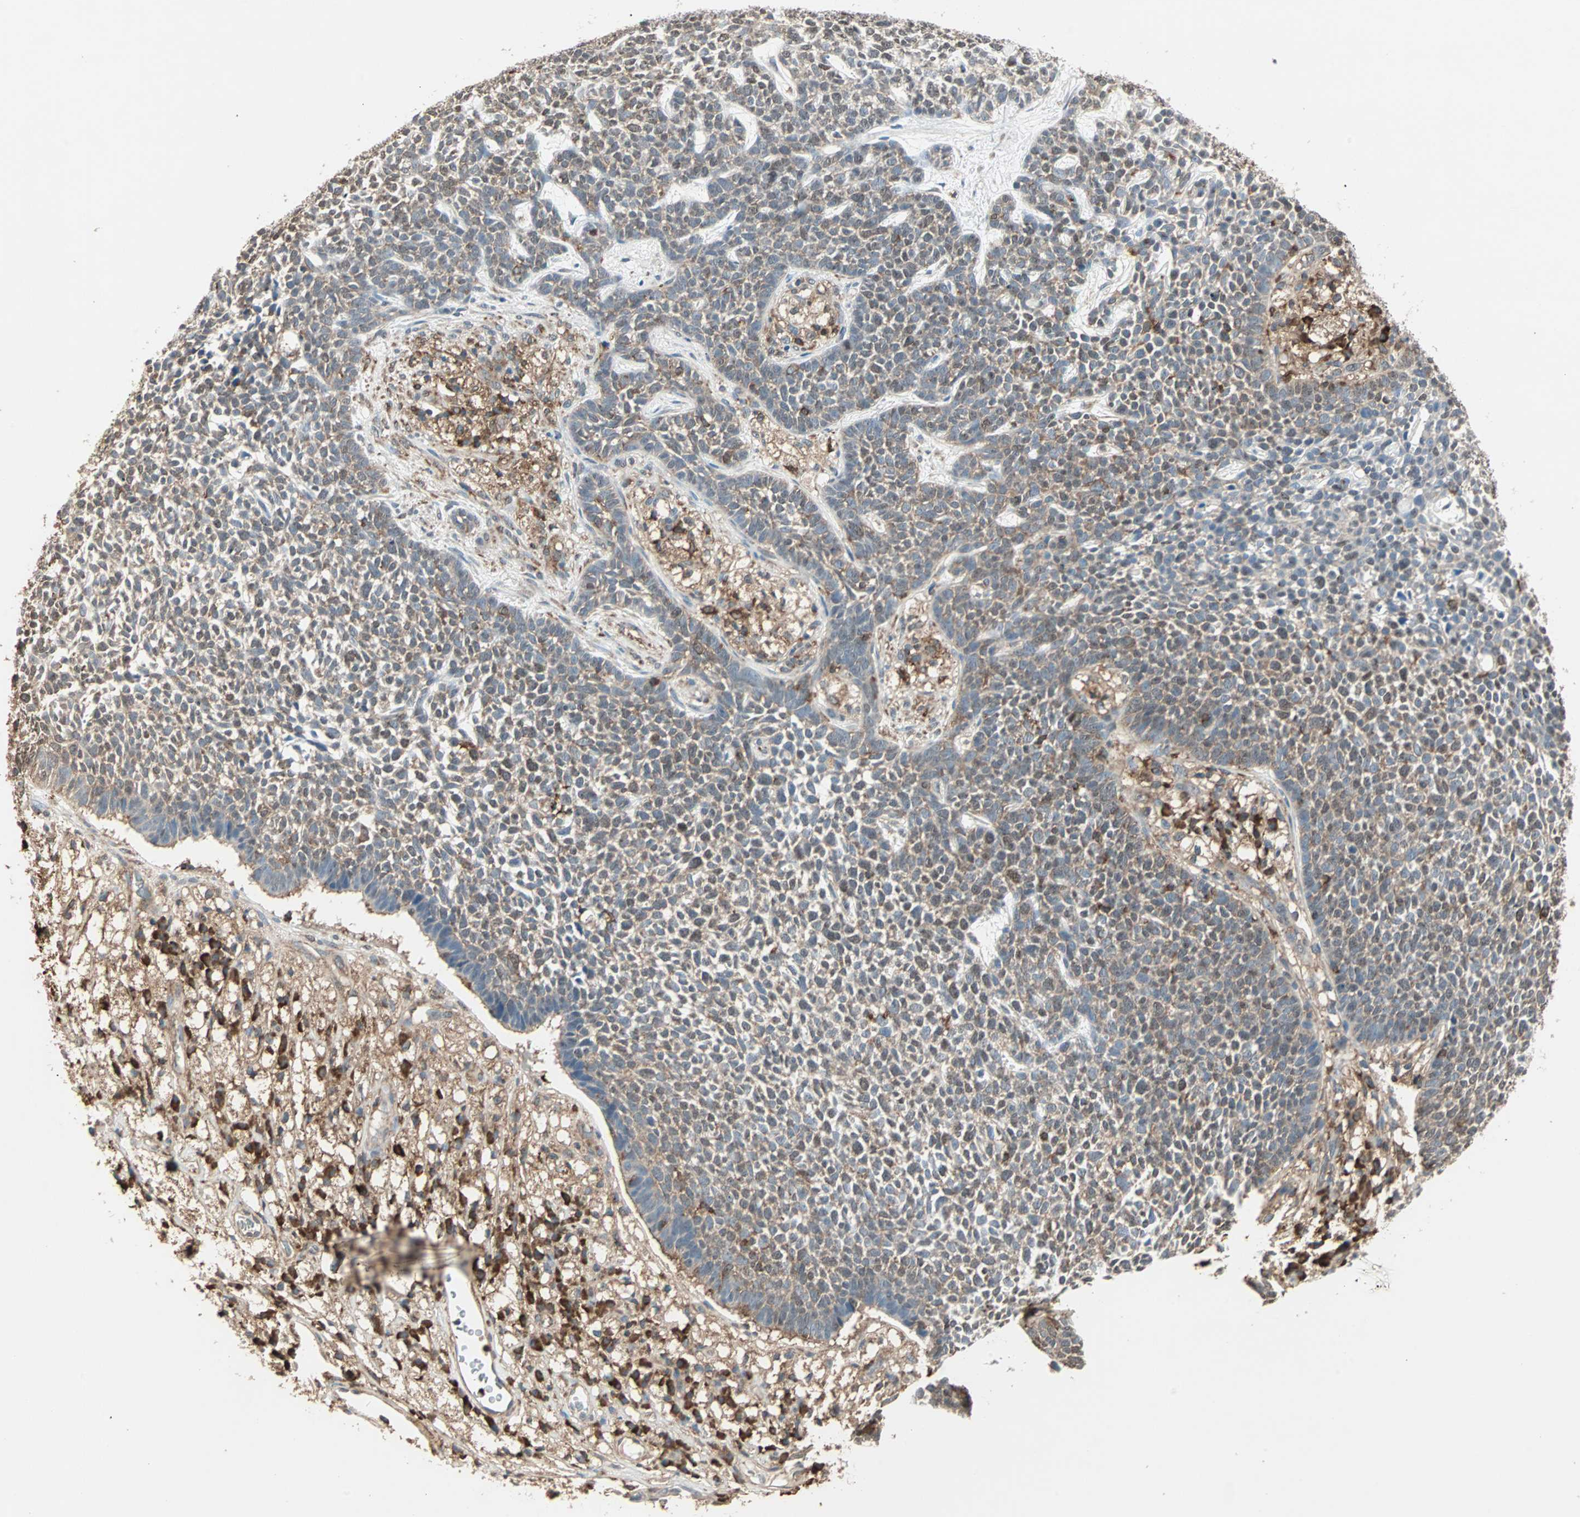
{"staining": {"intensity": "moderate", "quantity": "<25%", "location": "cytoplasmic/membranous"}, "tissue": "skin cancer", "cell_type": "Tumor cells", "image_type": "cancer", "snomed": [{"axis": "morphology", "description": "Basal cell carcinoma"}, {"axis": "topography", "description": "Skin"}], "caption": "A histopathology image of skin cancer stained for a protein reveals moderate cytoplasmic/membranous brown staining in tumor cells.", "gene": "MMP3", "patient": {"sex": "female", "age": 84}}